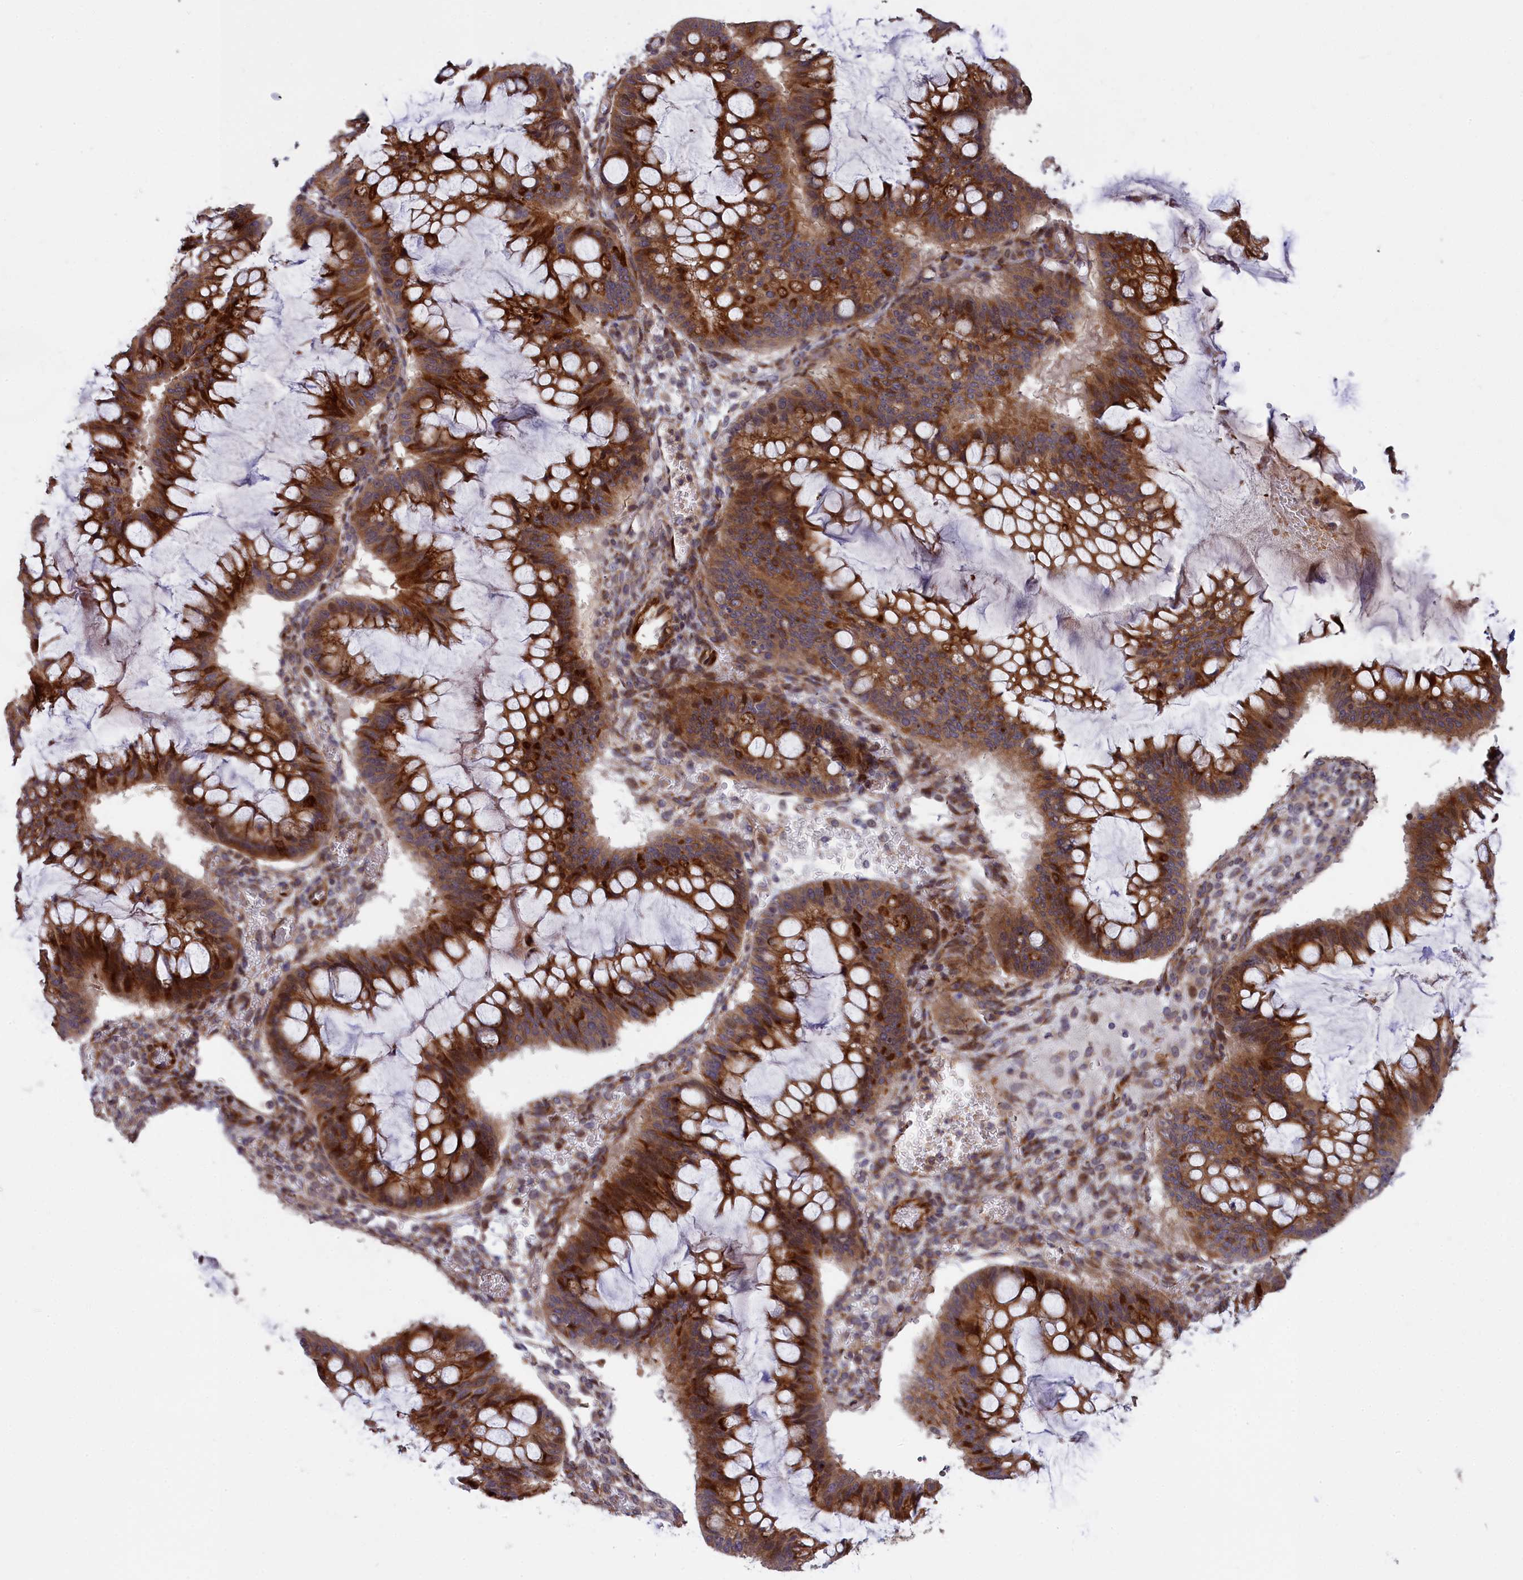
{"staining": {"intensity": "moderate", "quantity": ">75%", "location": "cytoplasmic/membranous"}, "tissue": "ovarian cancer", "cell_type": "Tumor cells", "image_type": "cancer", "snomed": [{"axis": "morphology", "description": "Cystadenocarcinoma, mucinous, NOS"}, {"axis": "topography", "description": "Ovary"}], "caption": "Ovarian mucinous cystadenocarcinoma tissue exhibits moderate cytoplasmic/membranous positivity in about >75% of tumor cells", "gene": "DDX60L", "patient": {"sex": "female", "age": 73}}